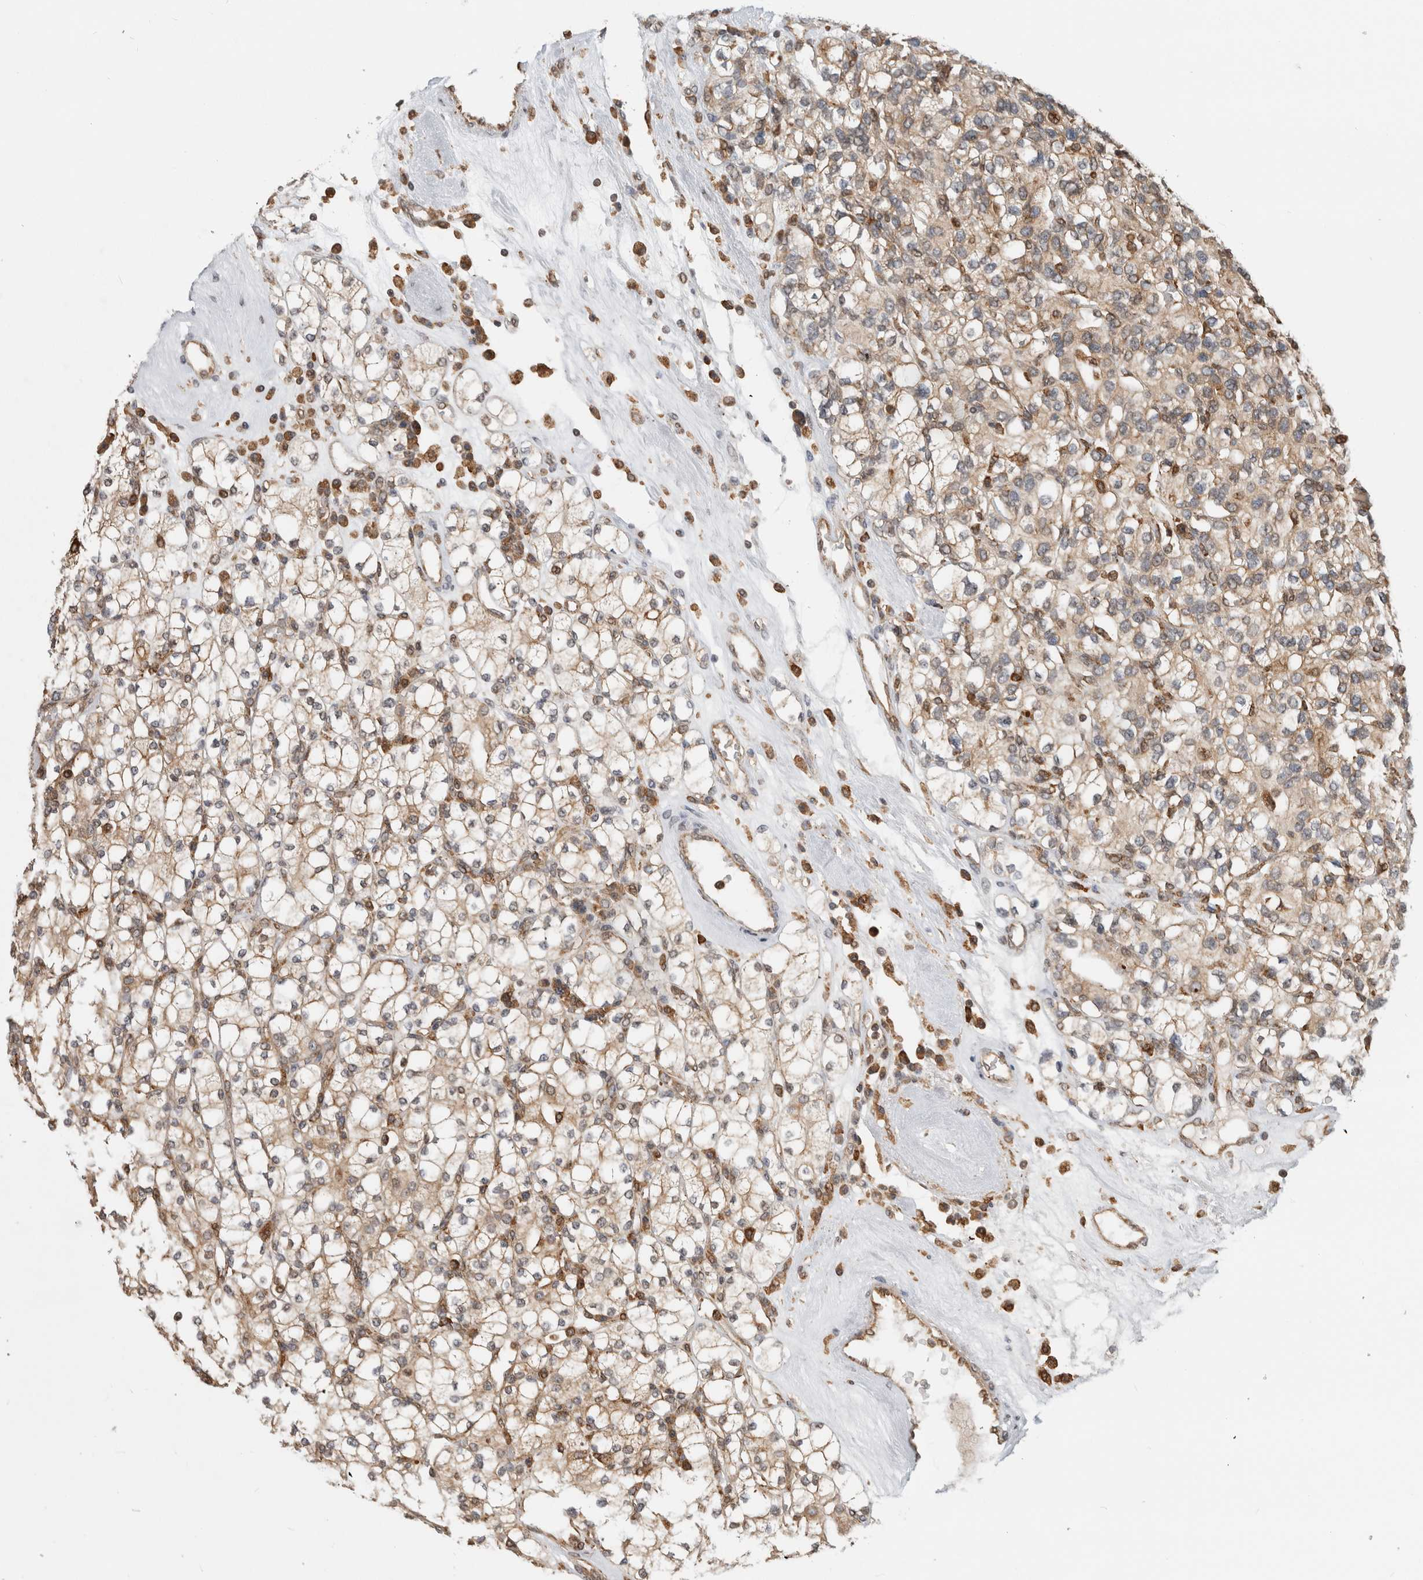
{"staining": {"intensity": "weak", "quantity": "<25%", "location": "cytoplasmic/membranous"}, "tissue": "renal cancer", "cell_type": "Tumor cells", "image_type": "cancer", "snomed": [{"axis": "morphology", "description": "Adenocarcinoma, NOS"}, {"axis": "topography", "description": "Kidney"}], "caption": "Immunohistochemical staining of renal cancer (adenocarcinoma) shows no significant expression in tumor cells.", "gene": "MS4A7", "patient": {"sex": "male", "age": 77}}